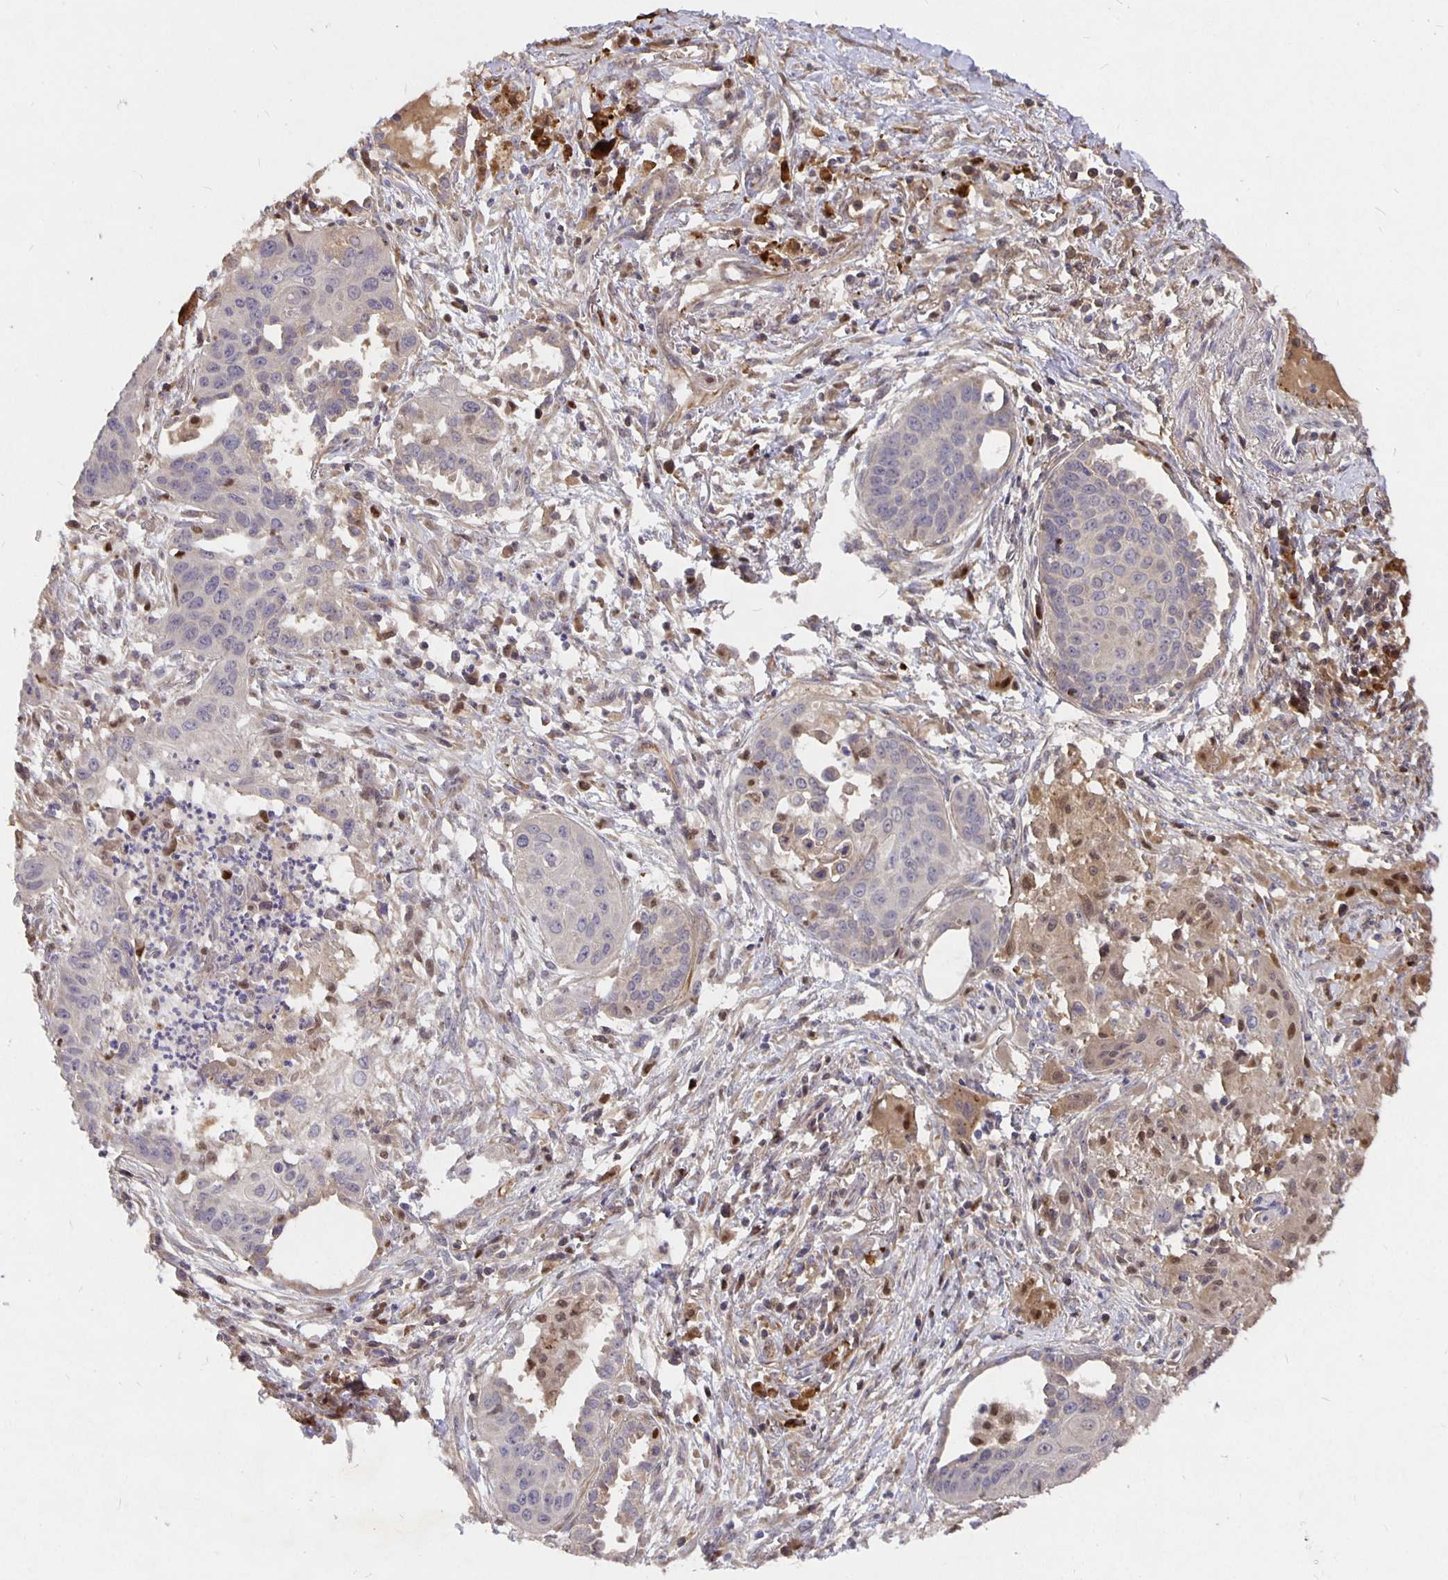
{"staining": {"intensity": "negative", "quantity": "none", "location": "none"}, "tissue": "lung cancer", "cell_type": "Tumor cells", "image_type": "cancer", "snomed": [{"axis": "morphology", "description": "Squamous cell carcinoma, NOS"}, {"axis": "topography", "description": "Lung"}], "caption": "Immunohistochemical staining of lung cancer (squamous cell carcinoma) demonstrates no significant staining in tumor cells.", "gene": "NOG", "patient": {"sex": "male", "age": 71}}